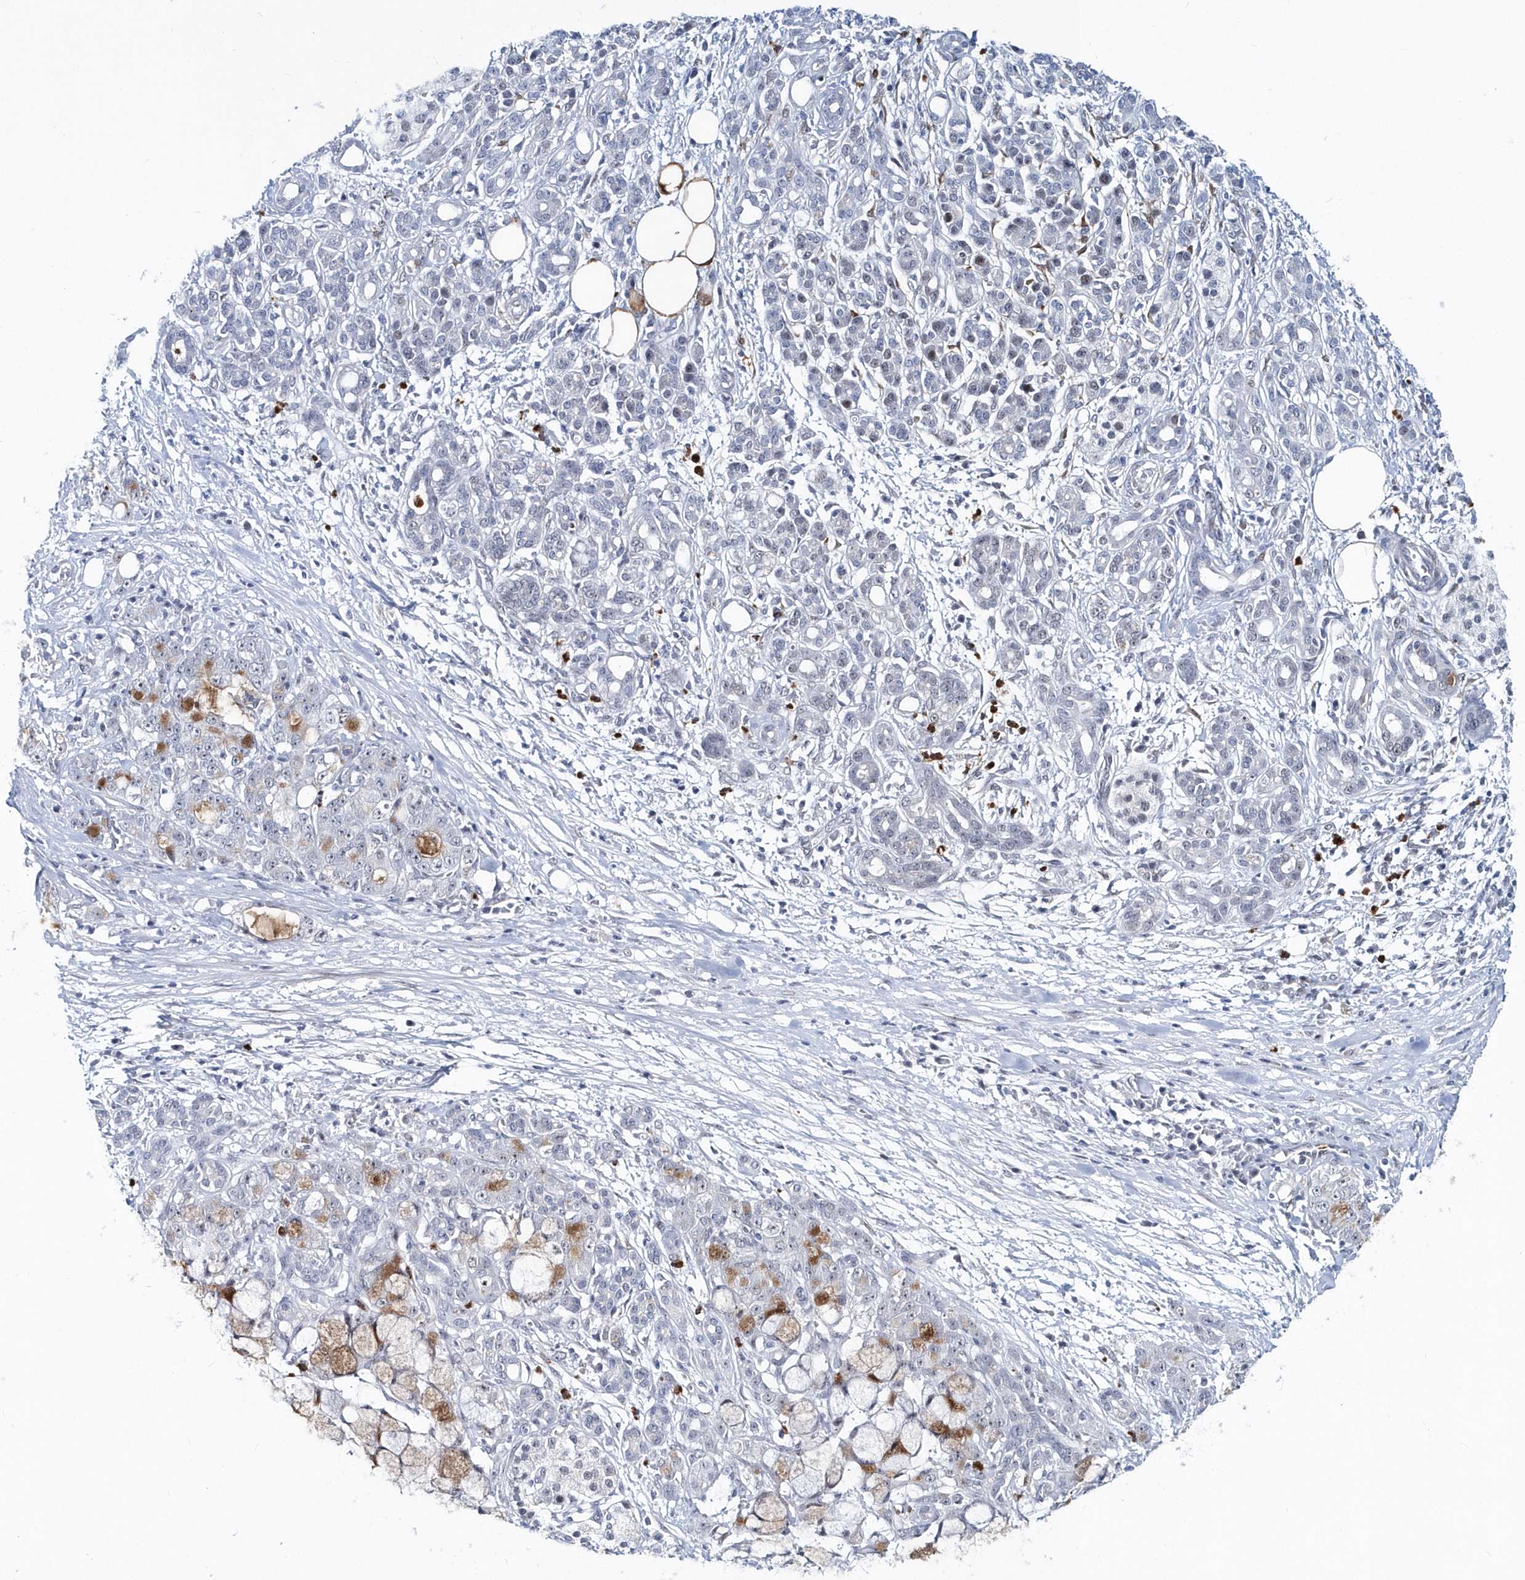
{"staining": {"intensity": "moderate", "quantity": "<25%", "location": "cytoplasmic/membranous"}, "tissue": "pancreatic cancer", "cell_type": "Tumor cells", "image_type": "cancer", "snomed": [{"axis": "morphology", "description": "Adenocarcinoma, NOS"}, {"axis": "topography", "description": "Pancreas"}], "caption": "A photomicrograph of pancreatic cancer stained for a protein shows moderate cytoplasmic/membranous brown staining in tumor cells.", "gene": "ASCL4", "patient": {"sex": "female", "age": 73}}